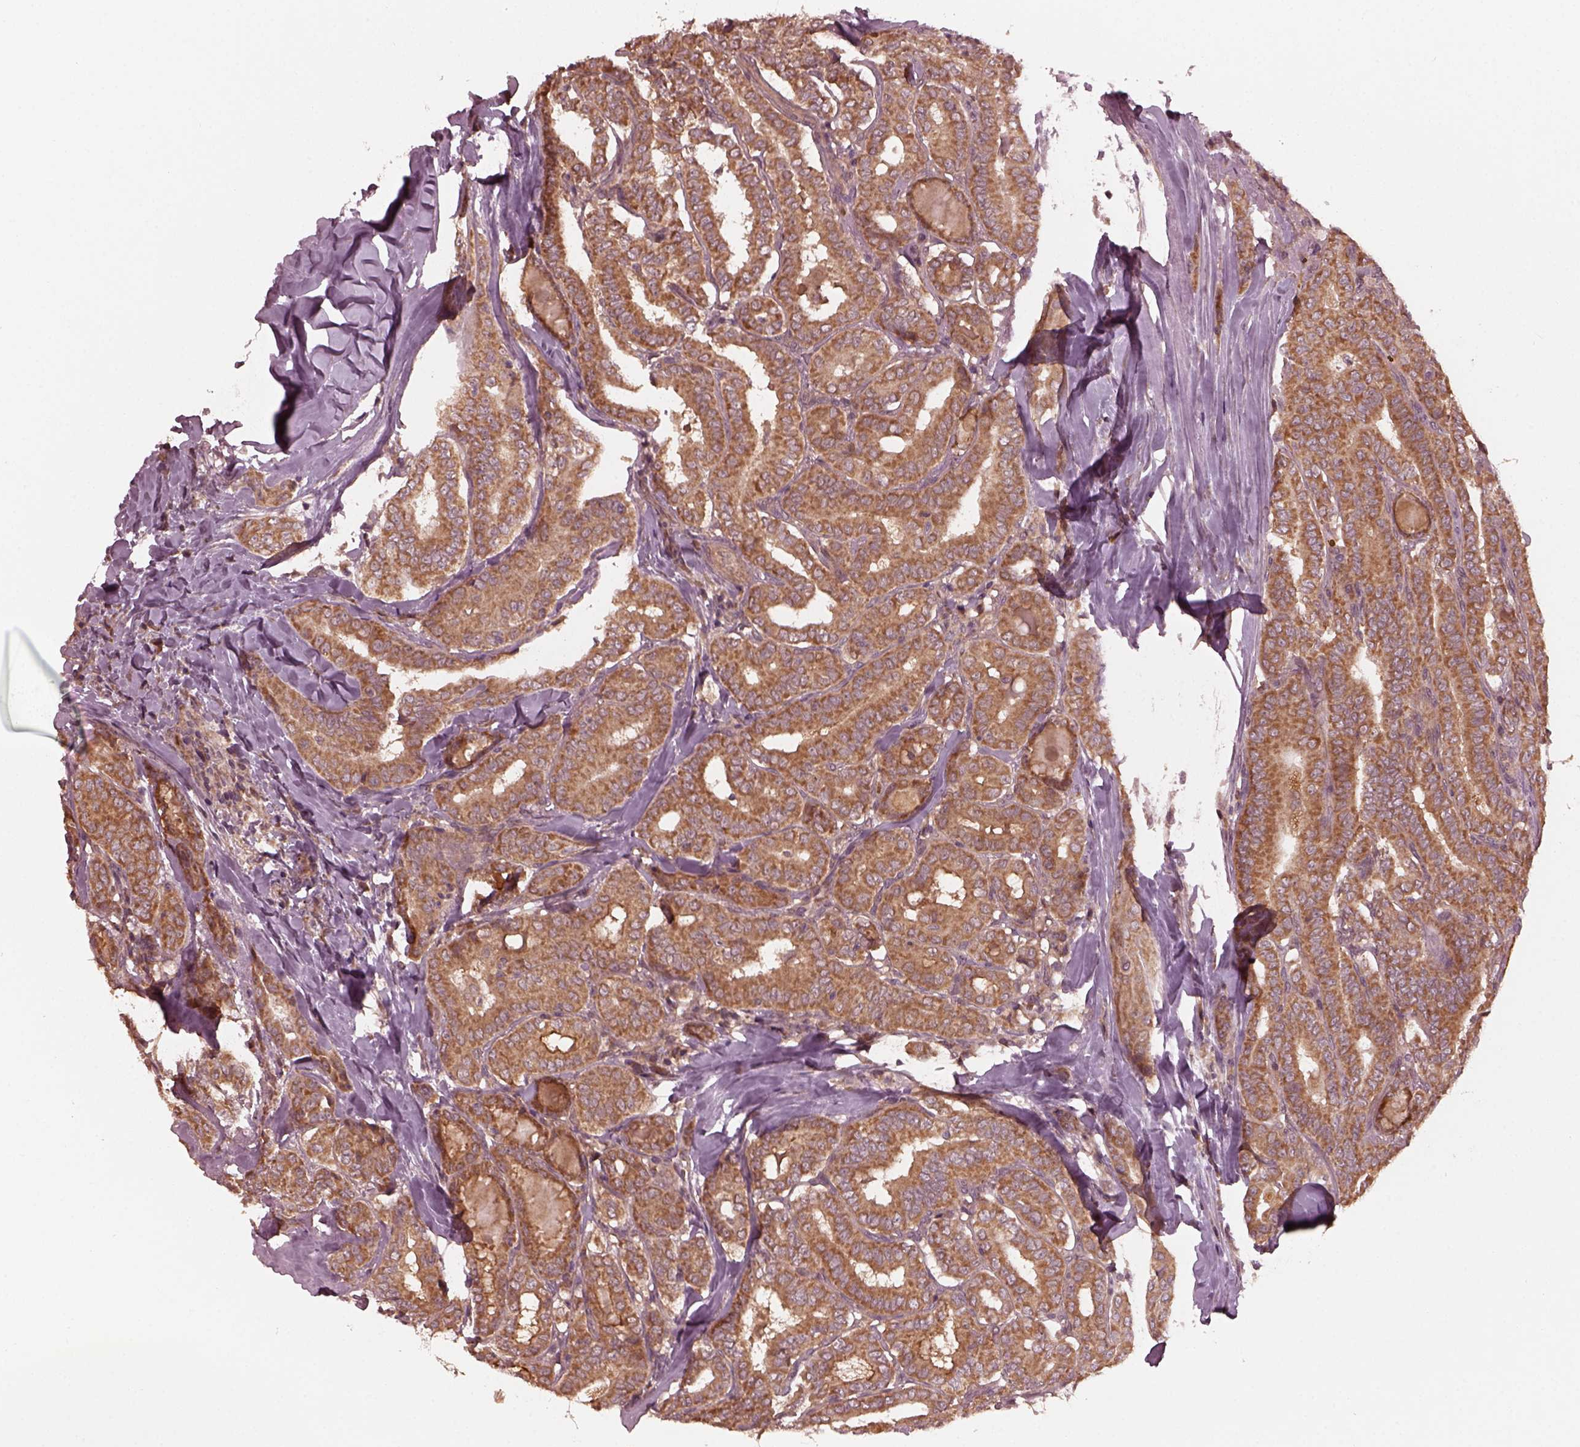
{"staining": {"intensity": "moderate", "quantity": ">75%", "location": "cytoplasmic/membranous"}, "tissue": "thyroid cancer", "cell_type": "Tumor cells", "image_type": "cancer", "snomed": [{"axis": "morphology", "description": "Papillary adenocarcinoma, NOS"}, {"axis": "morphology", "description": "Papillary adenoma metastatic"}, {"axis": "topography", "description": "Thyroid gland"}], "caption": "Immunohistochemical staining of thyroid papillary adenoma metastatic exhibits moderate cytoplasmic/membranous protein expression in about >75% of tumor cells. (Stains: DAB in brown, nuclei in blue, Microscopy: brightfield microscopy at high magnification).", "gene": "FAF2", "patient": {"sex": "female", "age": 50}}